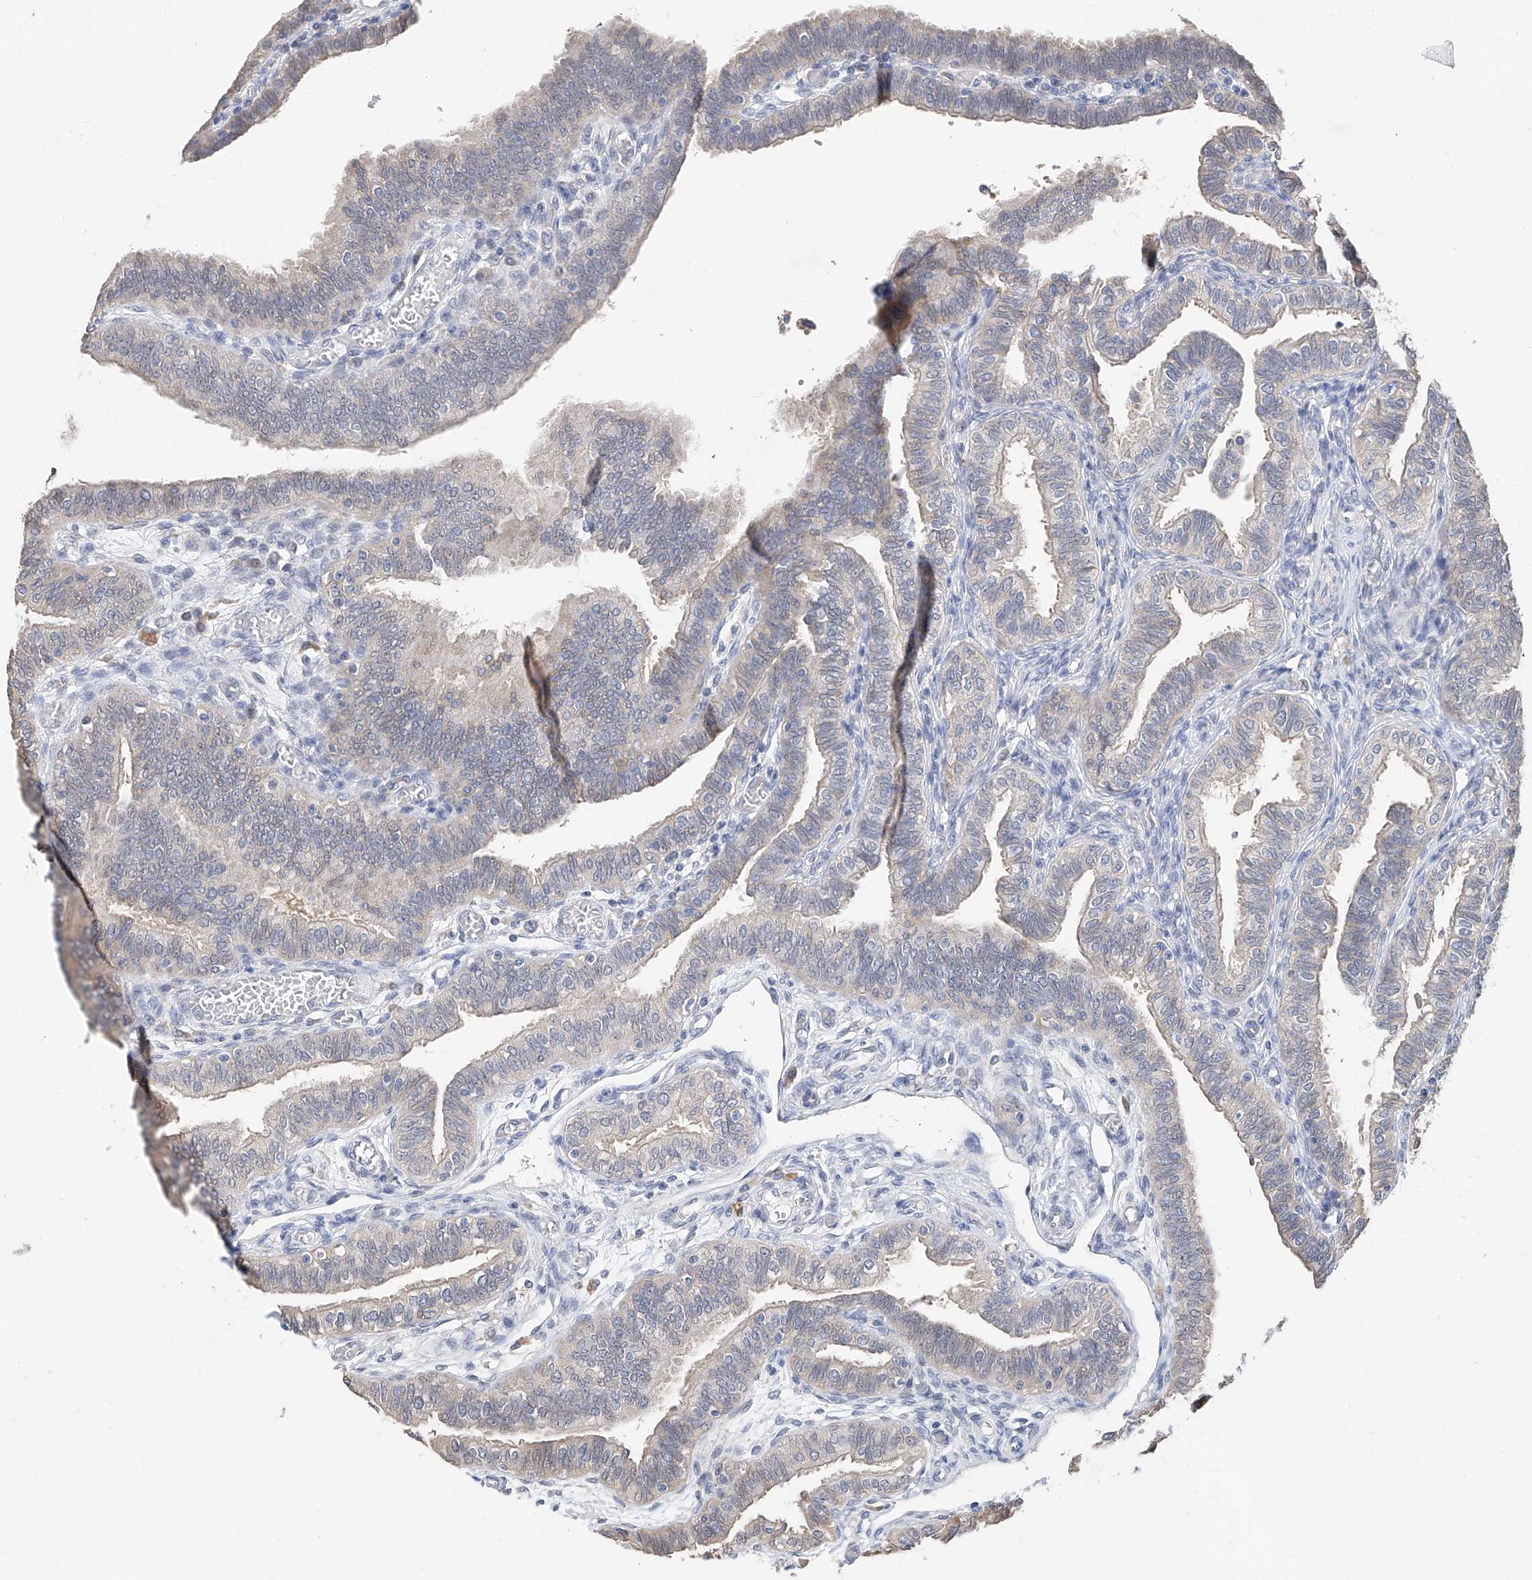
{"staining": {"intensity": "weak", "quantity": "<25%", "location": "cytoplasmic/membranous"}, "tissue": "fallopian tube", "cell_type": "Glandular cells", "image_type": "normal", "snomed": [{"axis": "morphology", "description": "Normal tissue, NOS"}, {"axis": "topography", "description": "Fallopian tube"}], "caption": "Histopathology image shows no protein staining in glandular cells of unremarkable fallopian tube. (DAB (3,3'-diaminobenzidine) IHC visualized using brightfield microscopy, high magnification).", "gene": "FUCA2", "patient": {"sex": "female", "age": 39}}